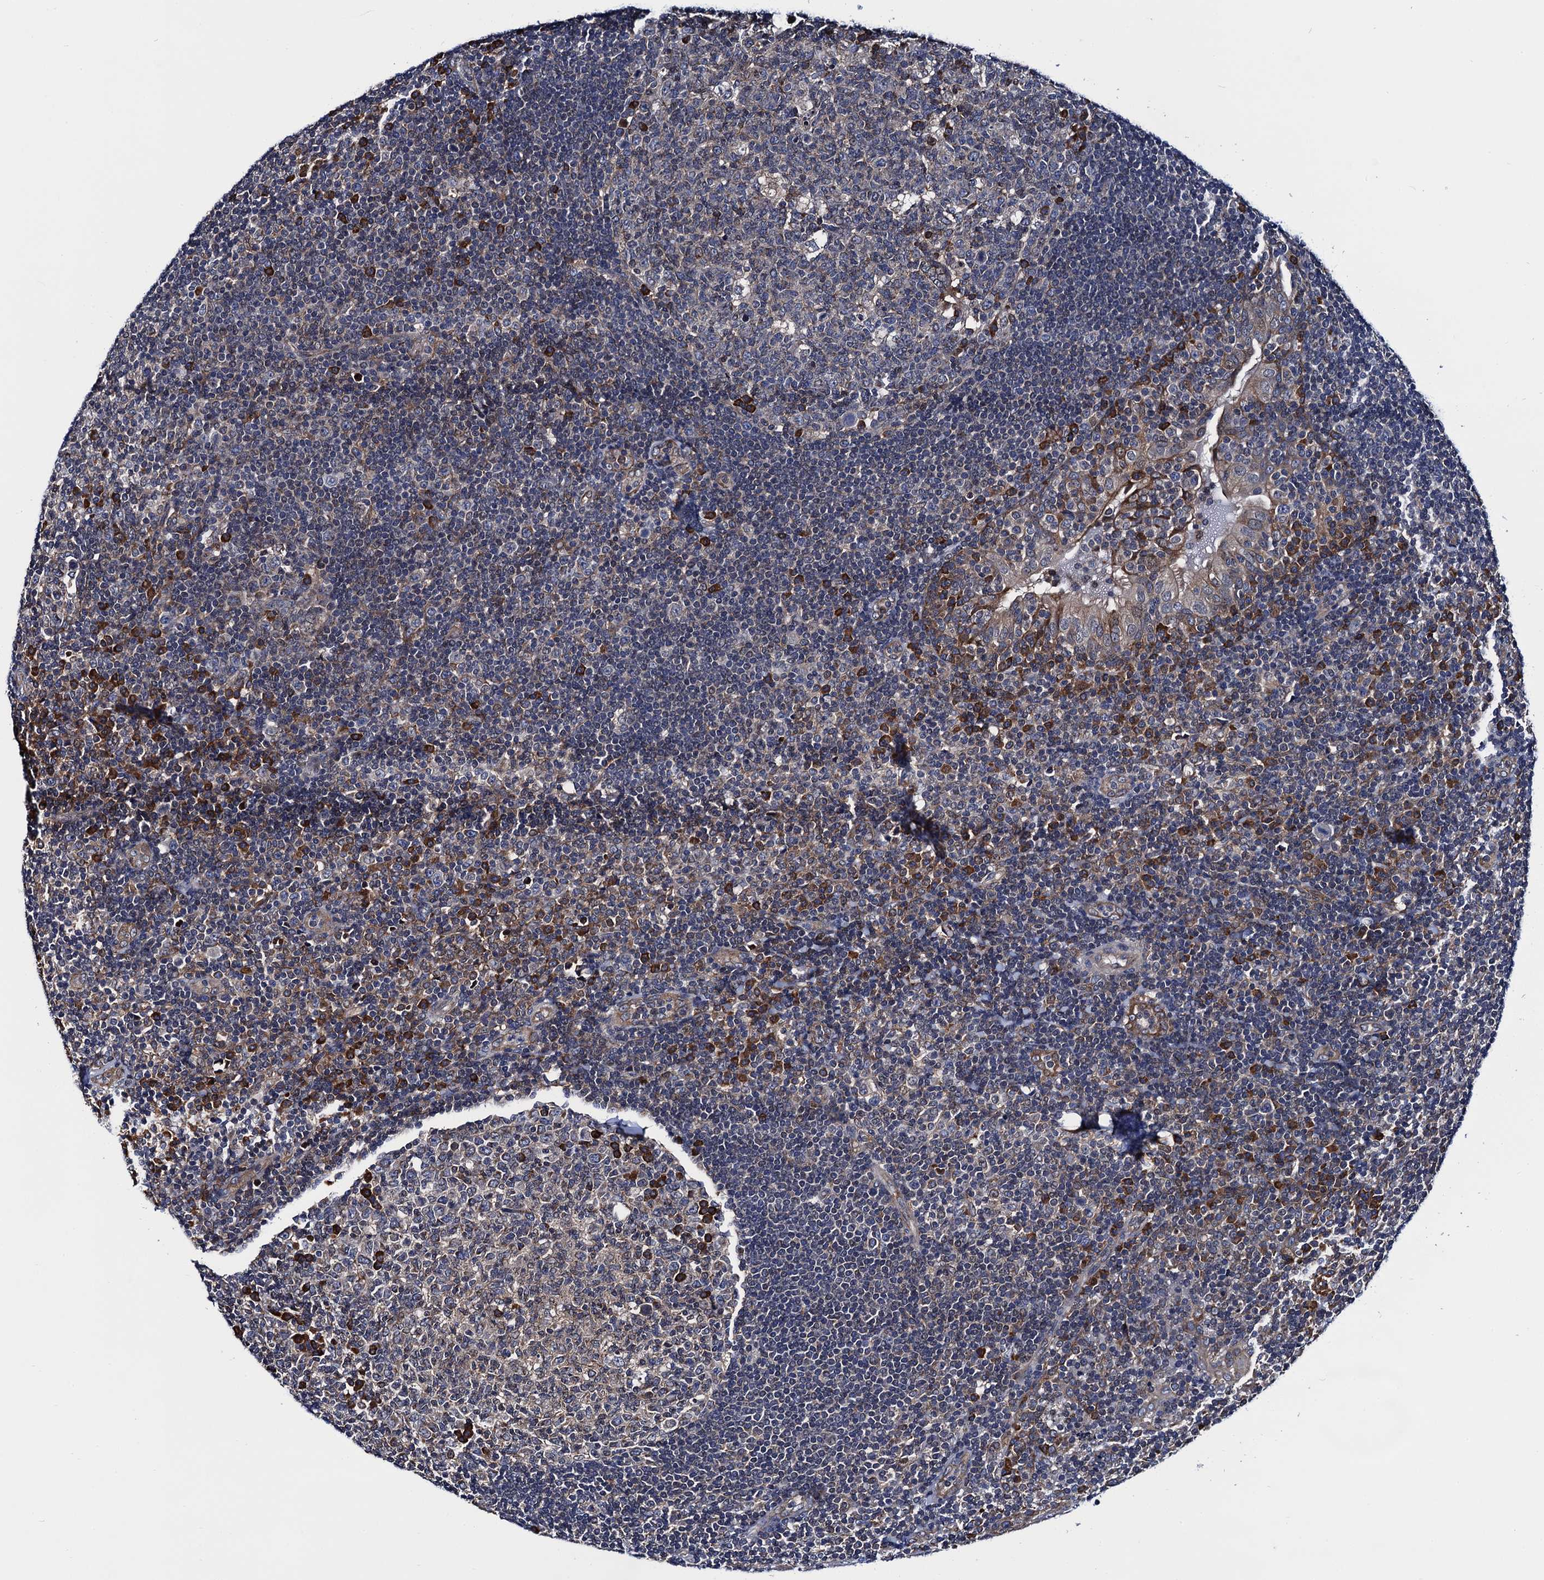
{"staining": {"intensity": "strong", "quantity": "<25%", "location": "cytoplasmic/membranous"}, "tissue": "tonsil", "cell_type": "Germinal center cells", "image_type": "normal", "snomed": [{"axis": "morphology", "description": "Normal tissue, NOS"}, {"axis": "topography", "description": "Tonsil"}], "caption": "IHC image of normal human tonsil stained for a protein (brown), which exhibits medium levels of strong cytoplasmic/membranous positivity in approximately <25% of germinal center cells.", "gene": "PGLS", "patient": {"sex": "female", "age": 40}}